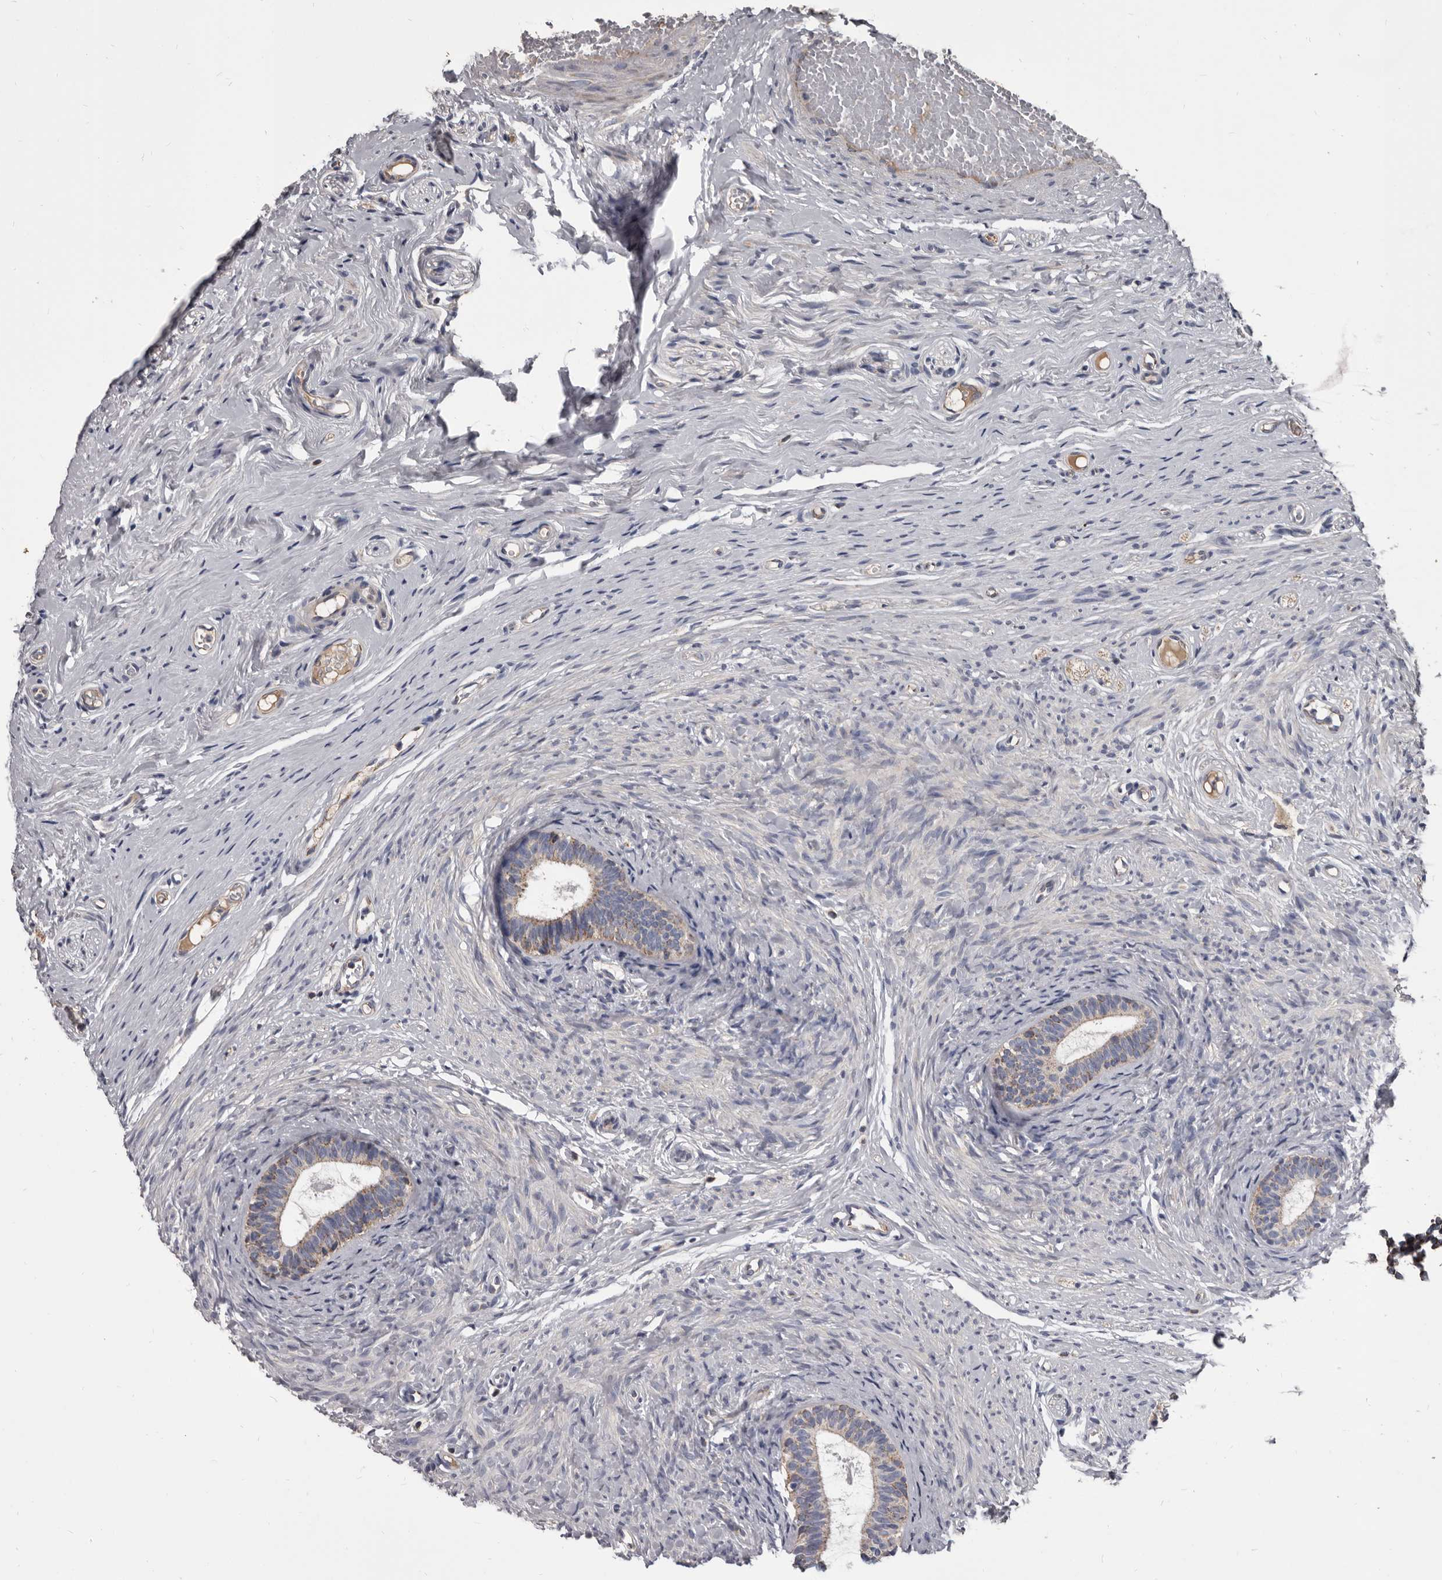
{"staining": {"intensity": "moderate", "quantity": "<25%", "location": "cytoplasmic/membranous"}, "tissue": "epididymis", "cell_type": "Glandular cells", "image_type": "normal", "snomed": [{"axis": "morphology", "description": "Normal tissue, NOS"}, {"axis": "topography", "description": "Epididymis"}], "caption": "This is a micrograph of immunohistochemistry staining of unremarkable epididymis, which shows moderate staining in the cytoplasmic/membranous of glandular cells.", "gene": "ALDH5A1", "patient": {"sex": "male", "age": 9}}